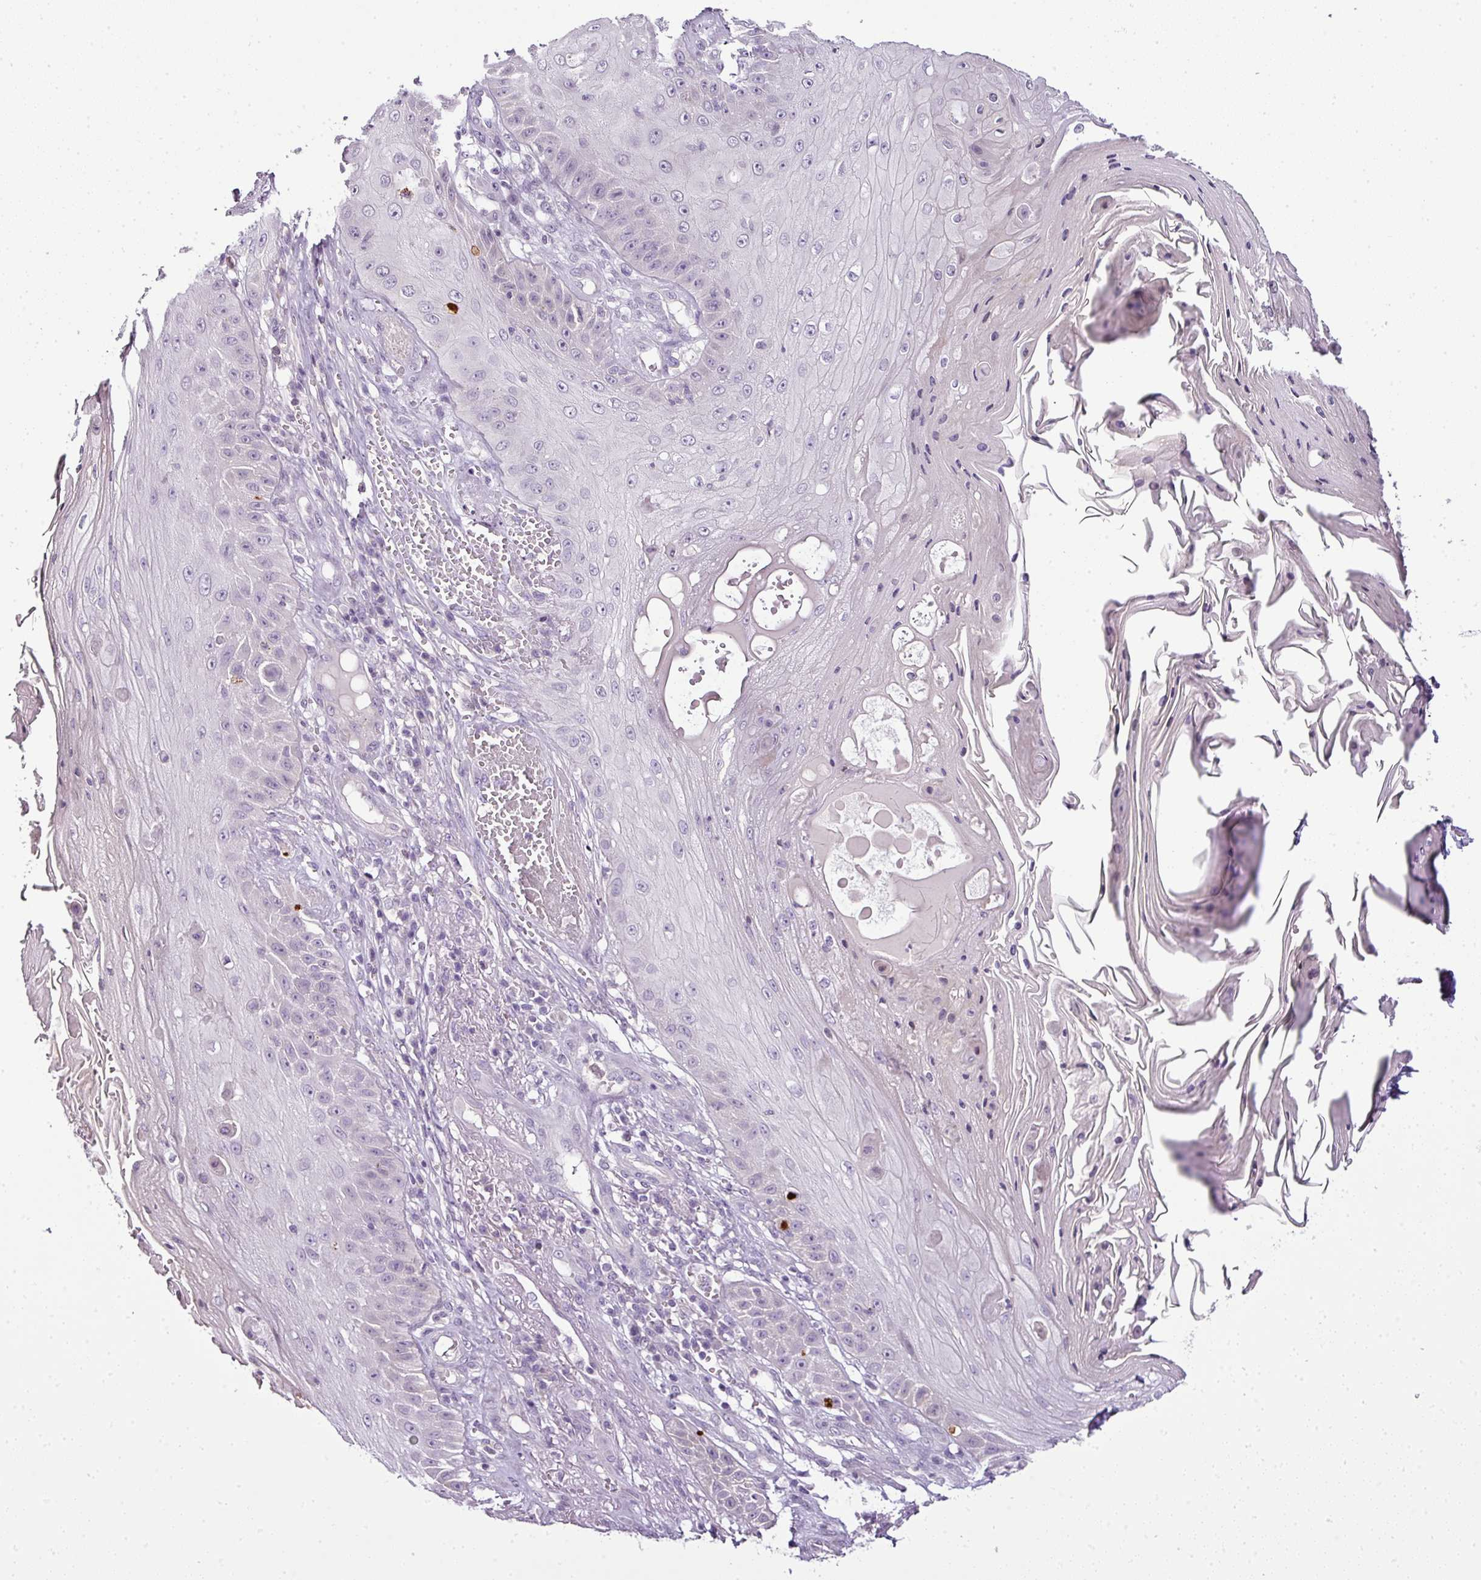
{"staining": {"intensity": "negative", "quantity": "none", "location": "none"}, "tissue": "skin cancer", "cell_type": "Tumor cells", "image_type": "cancer", "snomed": [{"axis": "morphology", "description": "Squamous cell carcinoma, NOS"}, {"axis": "topography", "description": "Skin"}], "caption": "Tumor cells are negative for protein expression in human skin squamous cell carcinoma. The staining was performed using DAB to visualize the protein expression in brown, while the nuclei were stained in blue with hematoxylin (Magnification: 20x).", "gene": "TEX30", "patient": {"sex": "male", "age": 70}}